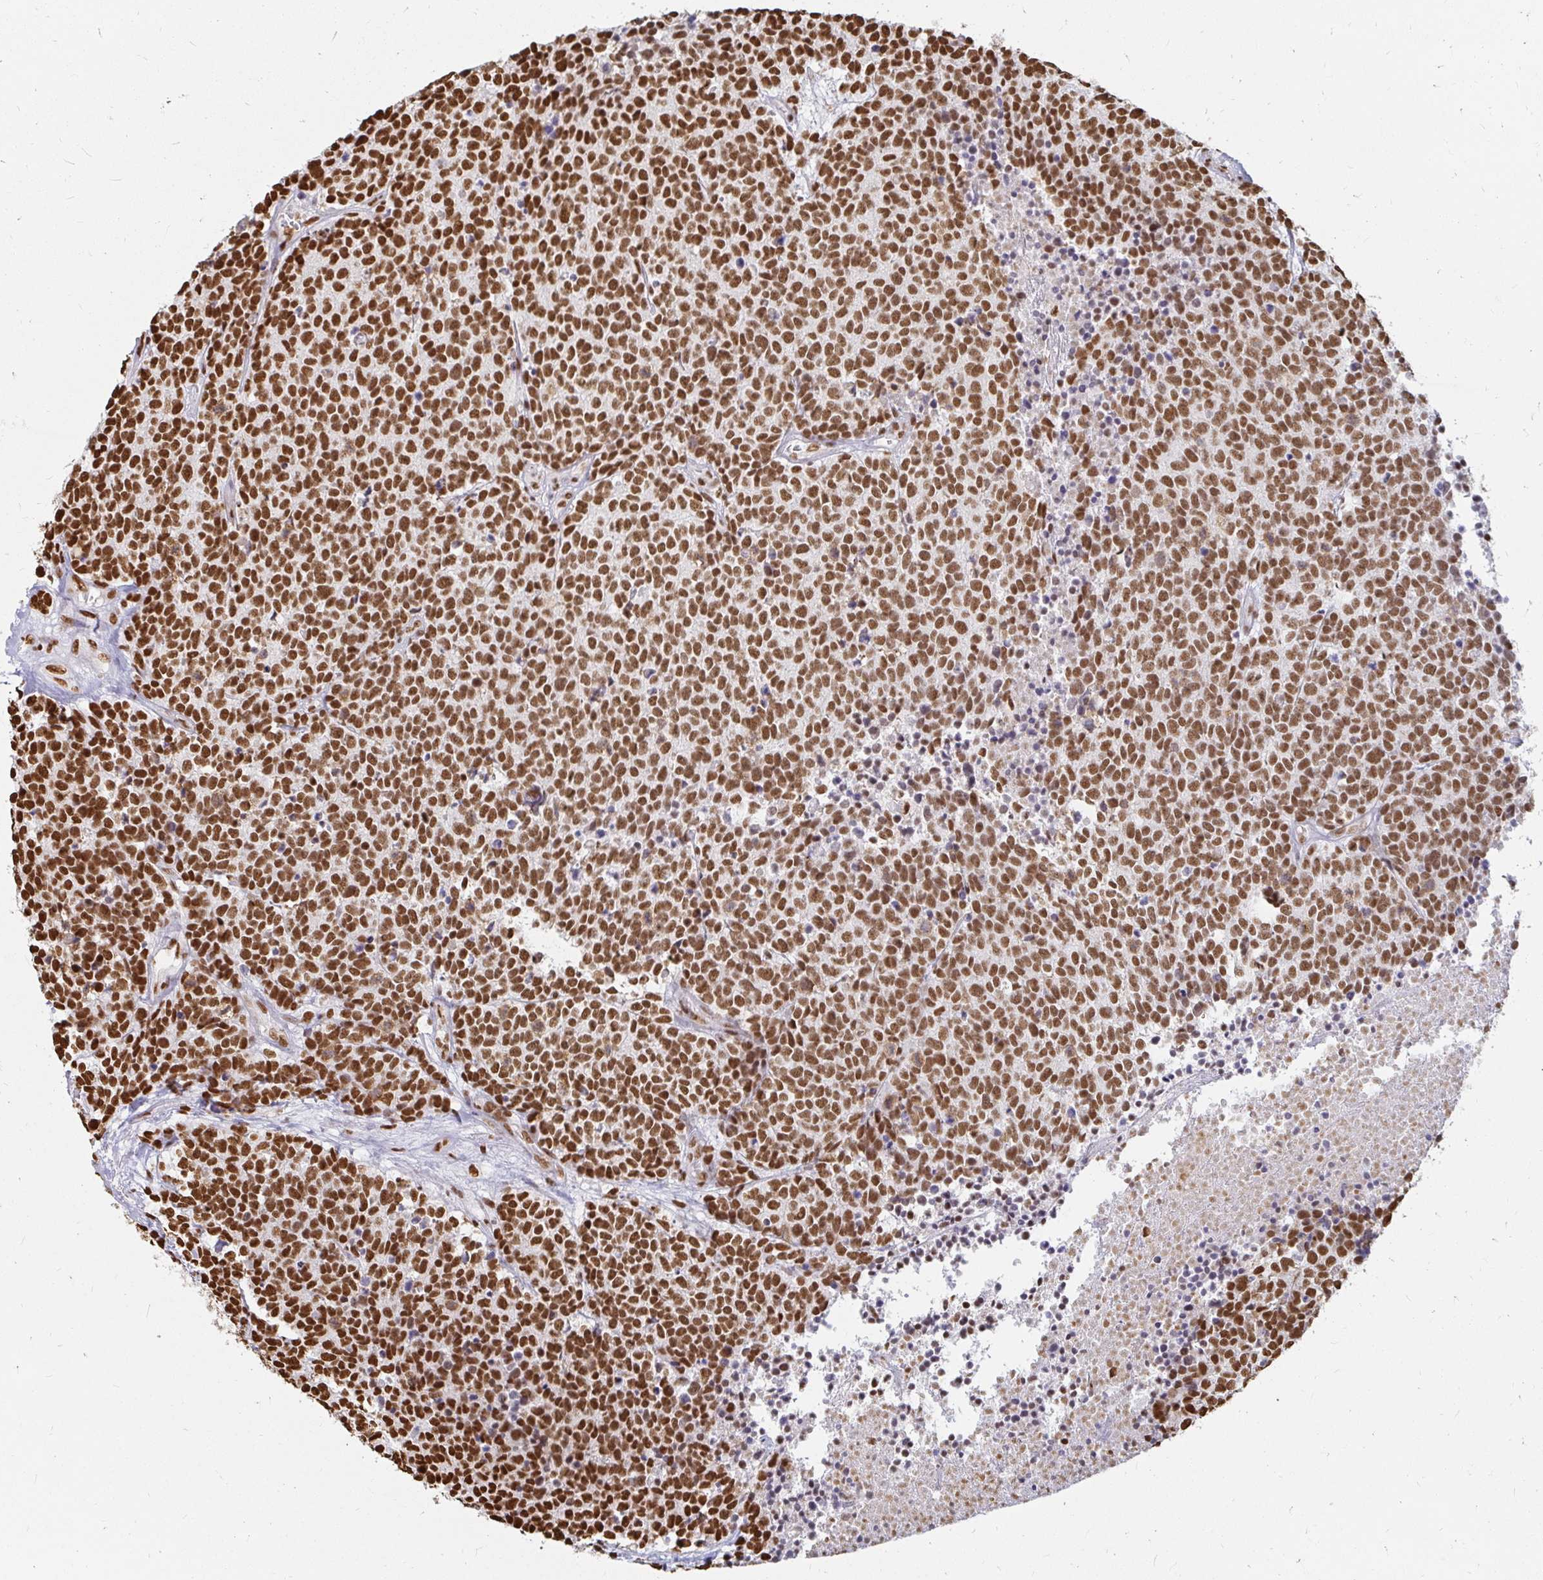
{"staining": {"intensity": "strong", "quantity": ">75%", "location": "nuclear"}, "tissue": "carcinoid", "cell_type": "Tumor cells", "image_type": "cancer", "snomed": [{"axis": "morphology", "description": "Carcinoid, malignant, NOS"}, {"axis": "topography", "description": "Skin"}], "caption": "An immunohistochemistry micrograph of tumor tissue is shown. Protein staining in brown highlights strong nuclear positivity in carcinoid within tumor cells. (brown staining indicates protein expression, while blue staining denotes nuclei).", "gene": "HNRNPU", "patient": {"sex": "female", "age": 79}}